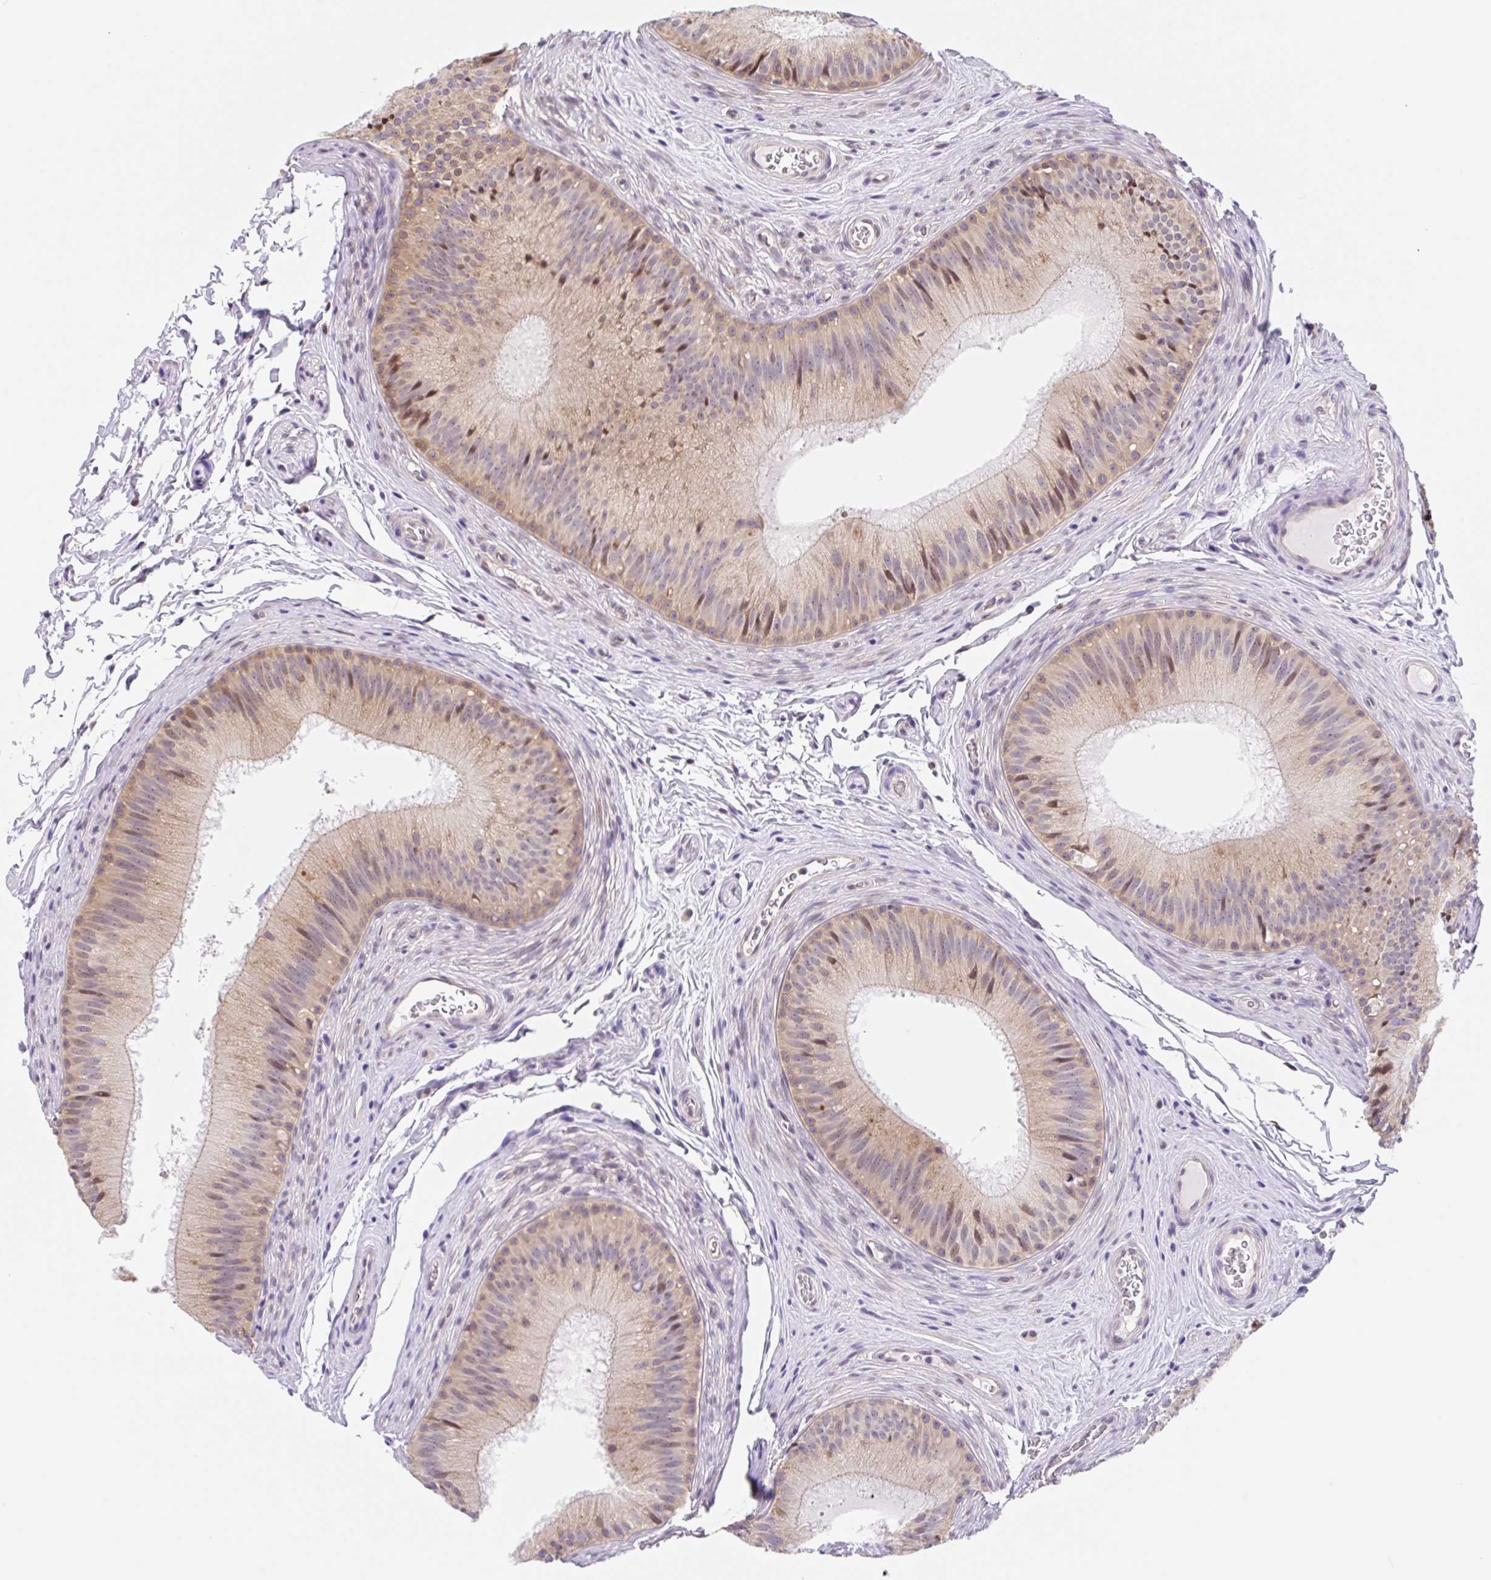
{"staining": {"intensity": "moderate", "quantity": "25%-75%", "location": "cytoplasmic/membranous,nuclear"}, "tissue": "epididymis", "cell_type": "Glandular cells", "image_type": "normal", "snomed": [{"axis": "morphology", "description": "Normal tissue, NOS"}, {"axis": "topography", "description": "Epididymis"}], "caption": "Epididymis stained with DAB immunohistochemistry (IHC) demonstrates medium levels of moderate cytoplasmic/membranous,nuclear expression in approximately 25%-75% of glandular cells.", "gene": "TBPL2", "patient": {"sex": "male", "age": 24}}